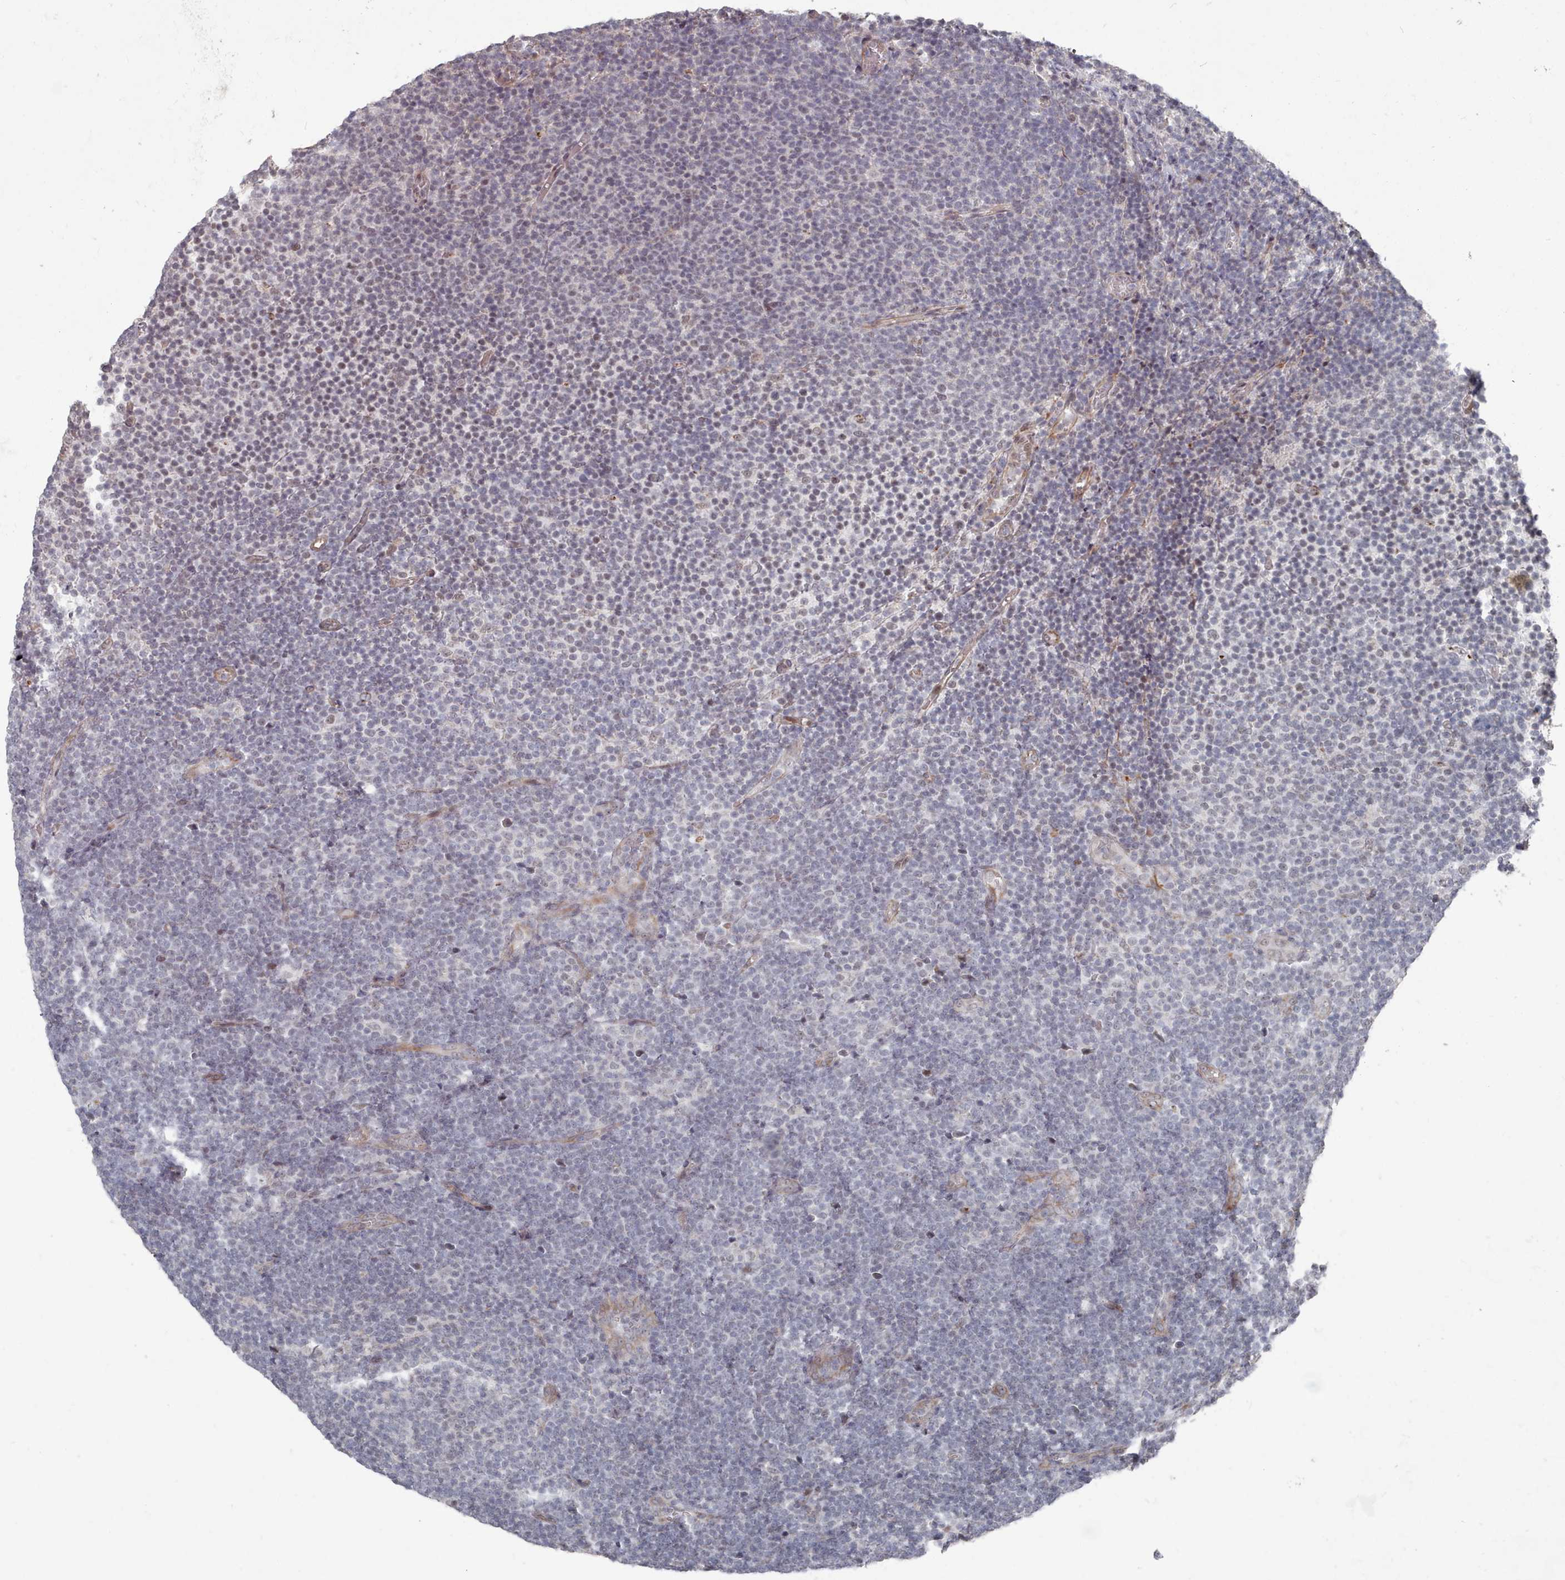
{"staining": {"intensity": "negative", "quantity": "none", "location": "none"}, "tissue": "lymphoma", "cell_type": "Tumor cells", "image_type": "cancer", "snomed": [{"axis": "morphology", "description": "Malignant lymphoma, non-Hodgkin's type, Low grade"}, {"axis": "topography", "description": "Lymph node"}], "caption": "High magnification brightfield microscopy of lymphoma stained with DAB (brown) and counterstained with hematoxylin (blue): tumor cells show no significant expression.", "gene": "CPSF4", "patient": {"sex": "male", "age": 66}}